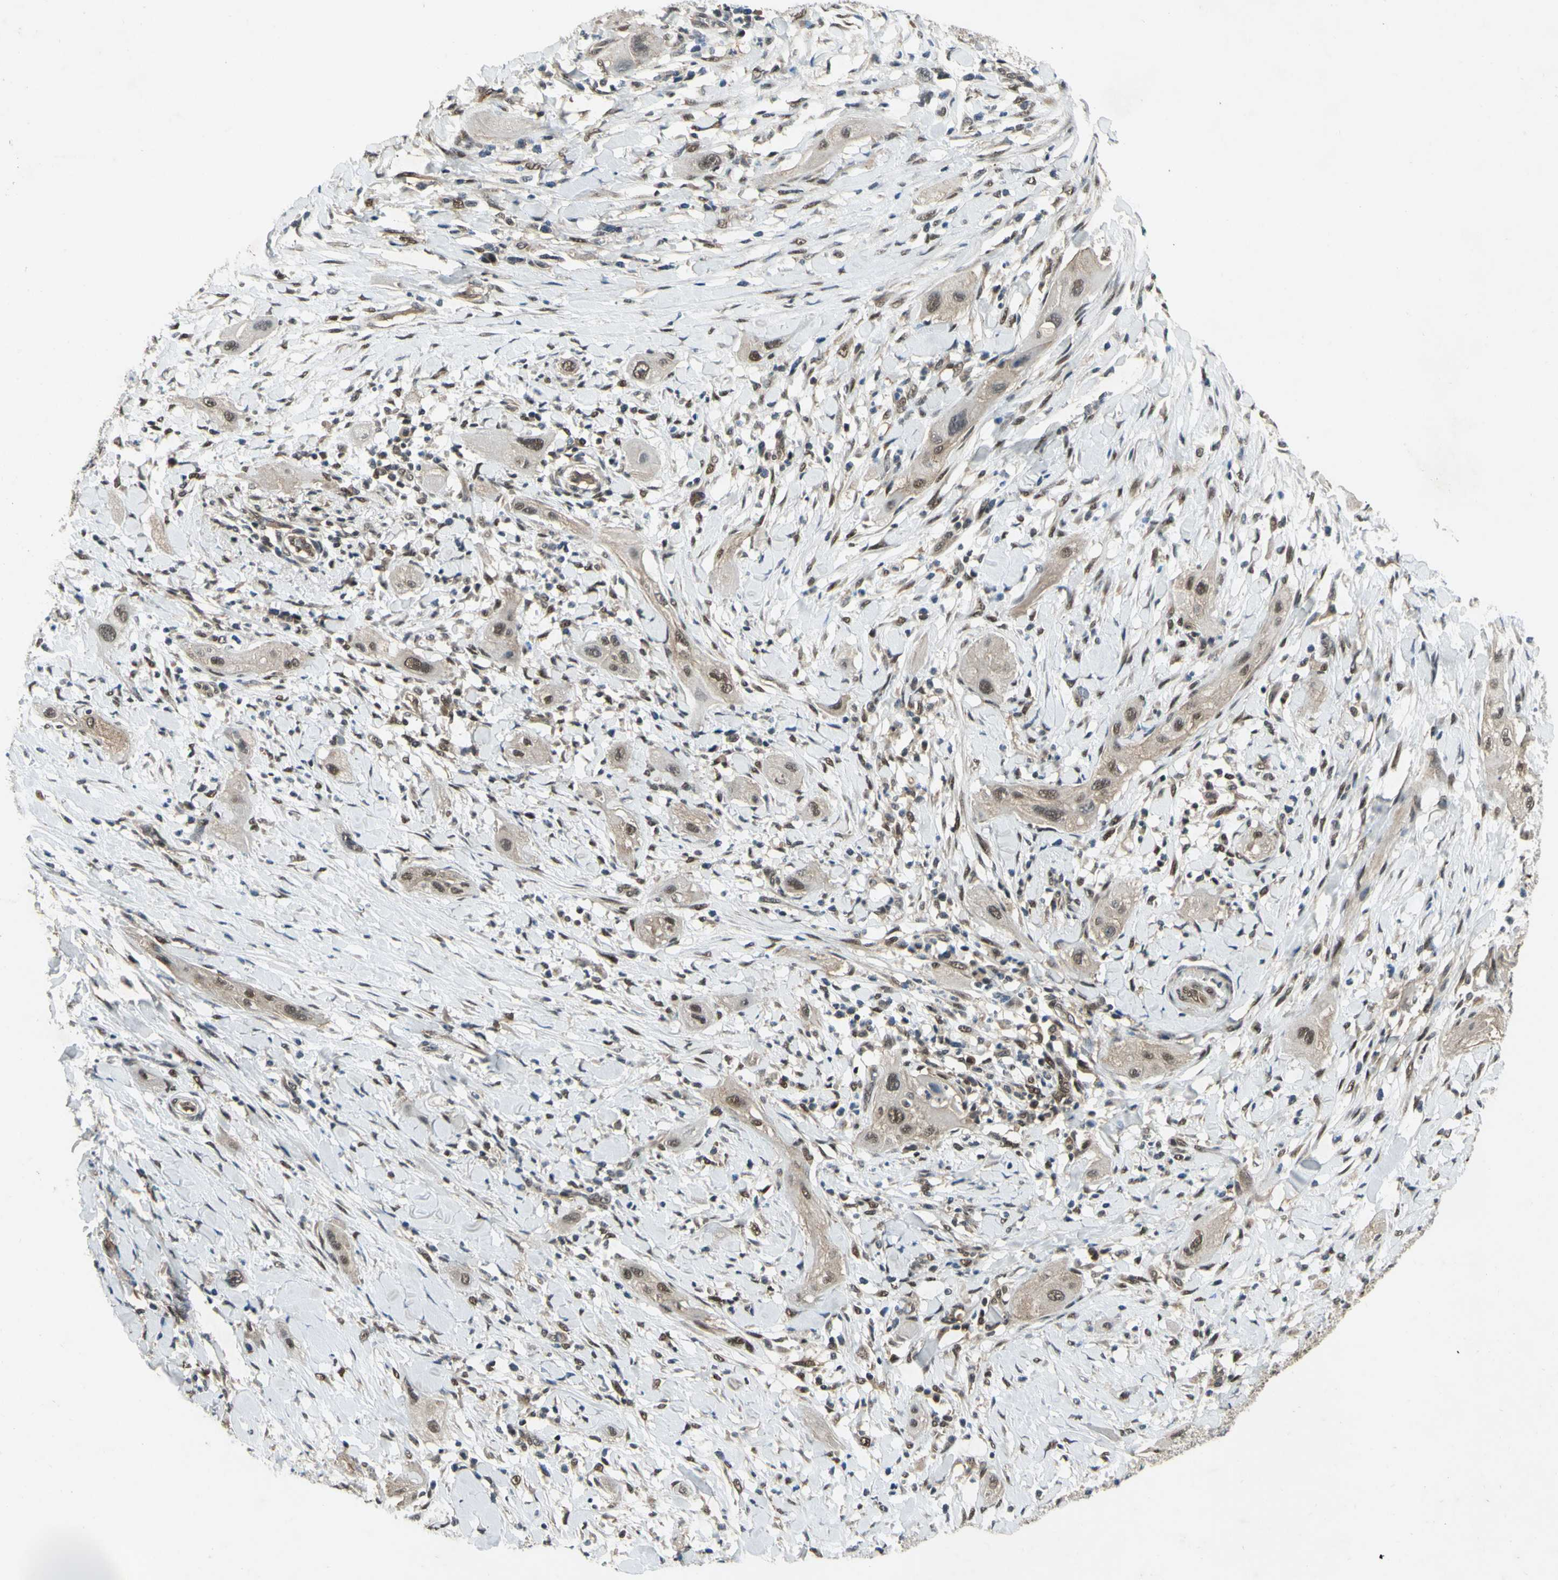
{"staining": {"intensity": "weak", "quantity": ">75%", "location": "cytoplasmic/membranous,nuclear"}, "tissue": "lung cancer", "cell_type": "Tumor cells", "image_type": "cancer", "snomed": [{"axis": "morphology", "description": "Squamous cell carcinoma, NOS"}, {"axis": "topography", "description": "Lung"}], "caption": "Squamous cell carcinoma (lung) stained with a protein marker shows weak staining in tumor cells.", "gene": "PSMD5", "patient": {"sex": "female", "age": 47}}